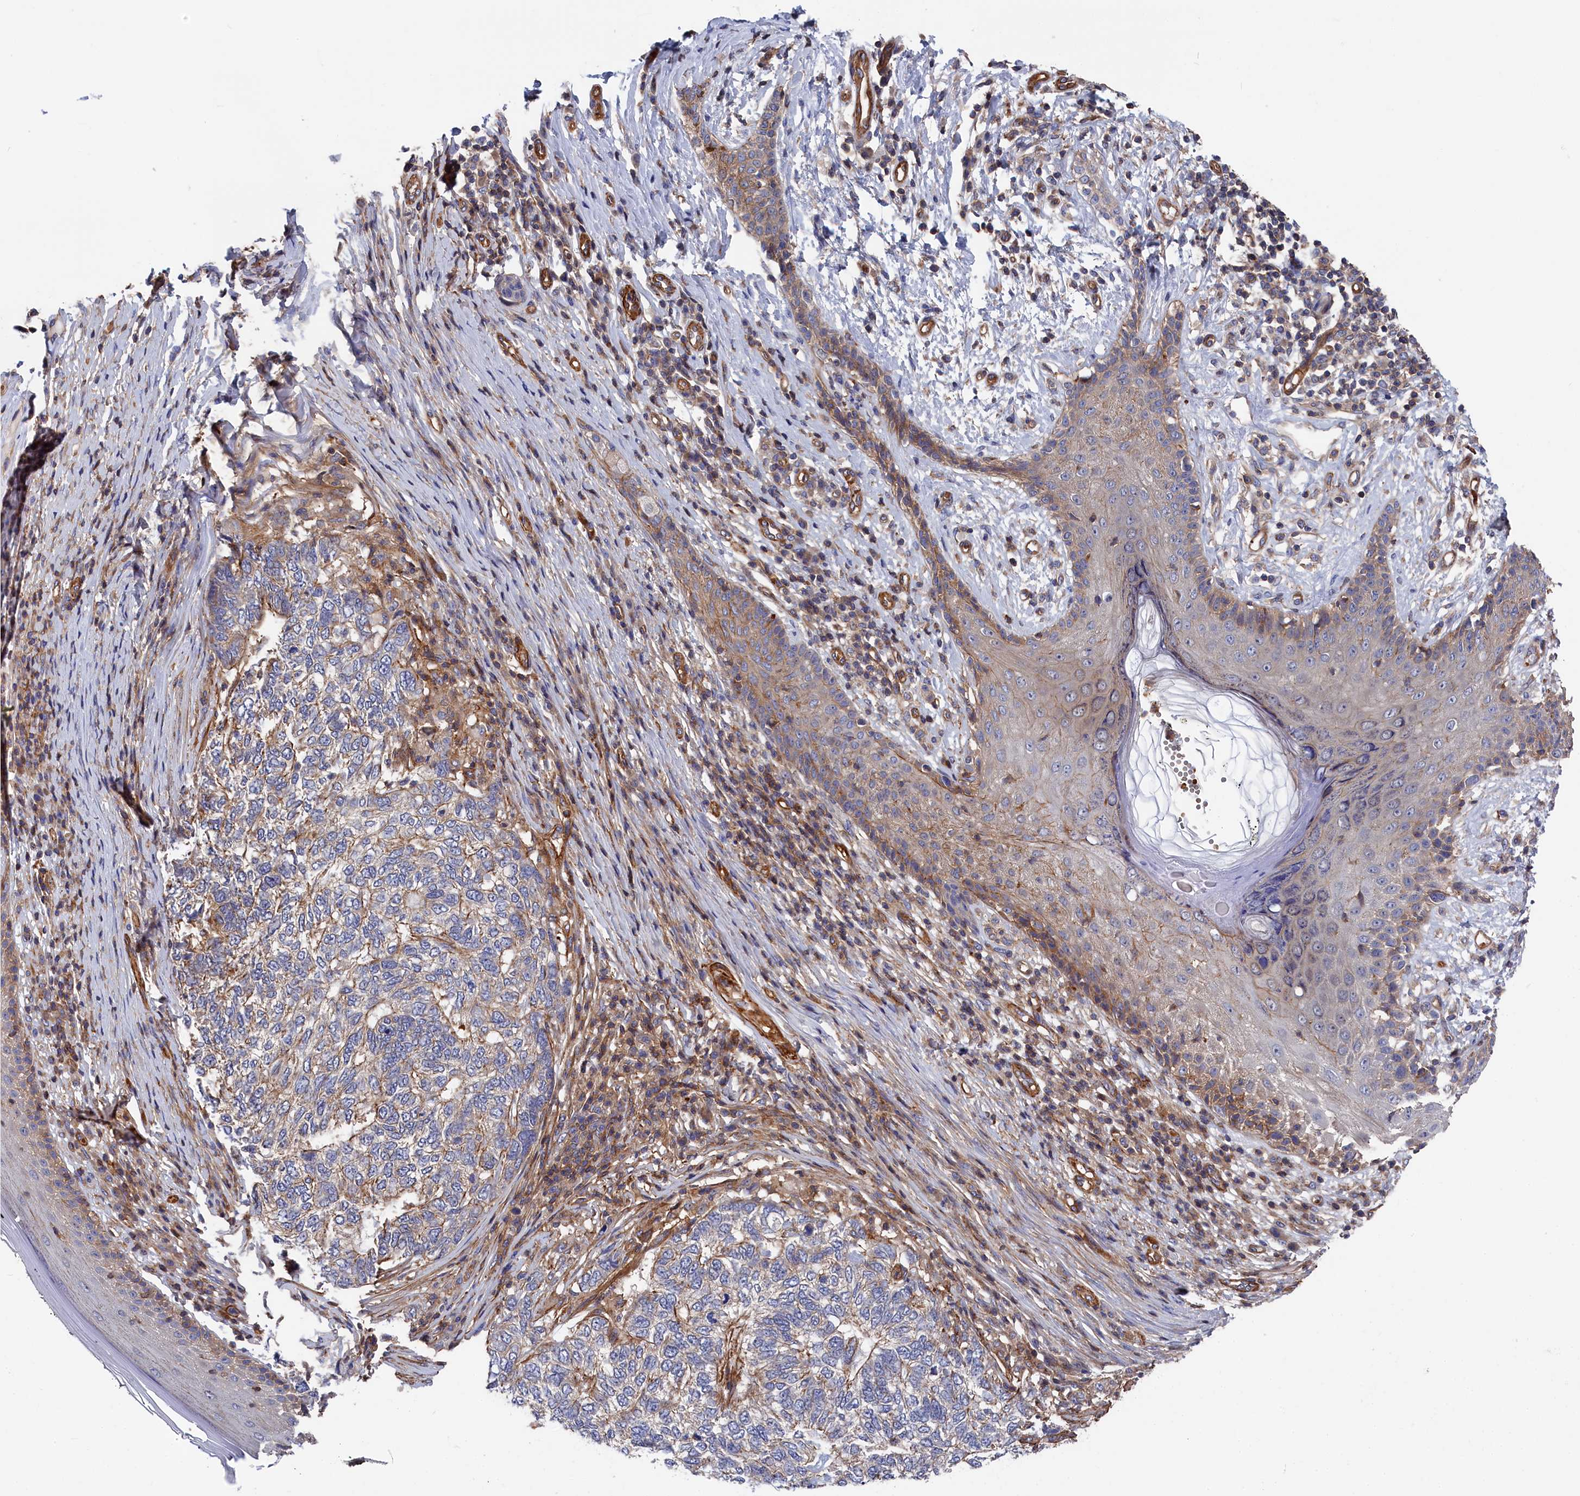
{"staining": {"intensity": "moderate", "quantity": "<25%", "location": "cytoplasmic/membranous"}, "tissue": "skin cancer", "cell_type": "Tumor cells", "image_type": "cancer", "snomed": [{"axis": "morphology", "description": "Basal cell carcinoma"}, {"axis": "topography", "description": "Skin"}], "caption": "A low amount of moderate cytoplasmic/membranous expression is appreciated in about <25% of tumor cells in skin cancer (basal cell carcinoma) tissue.", "gene": "LDHD", "patient": {"sex": "female", "age": 65}}